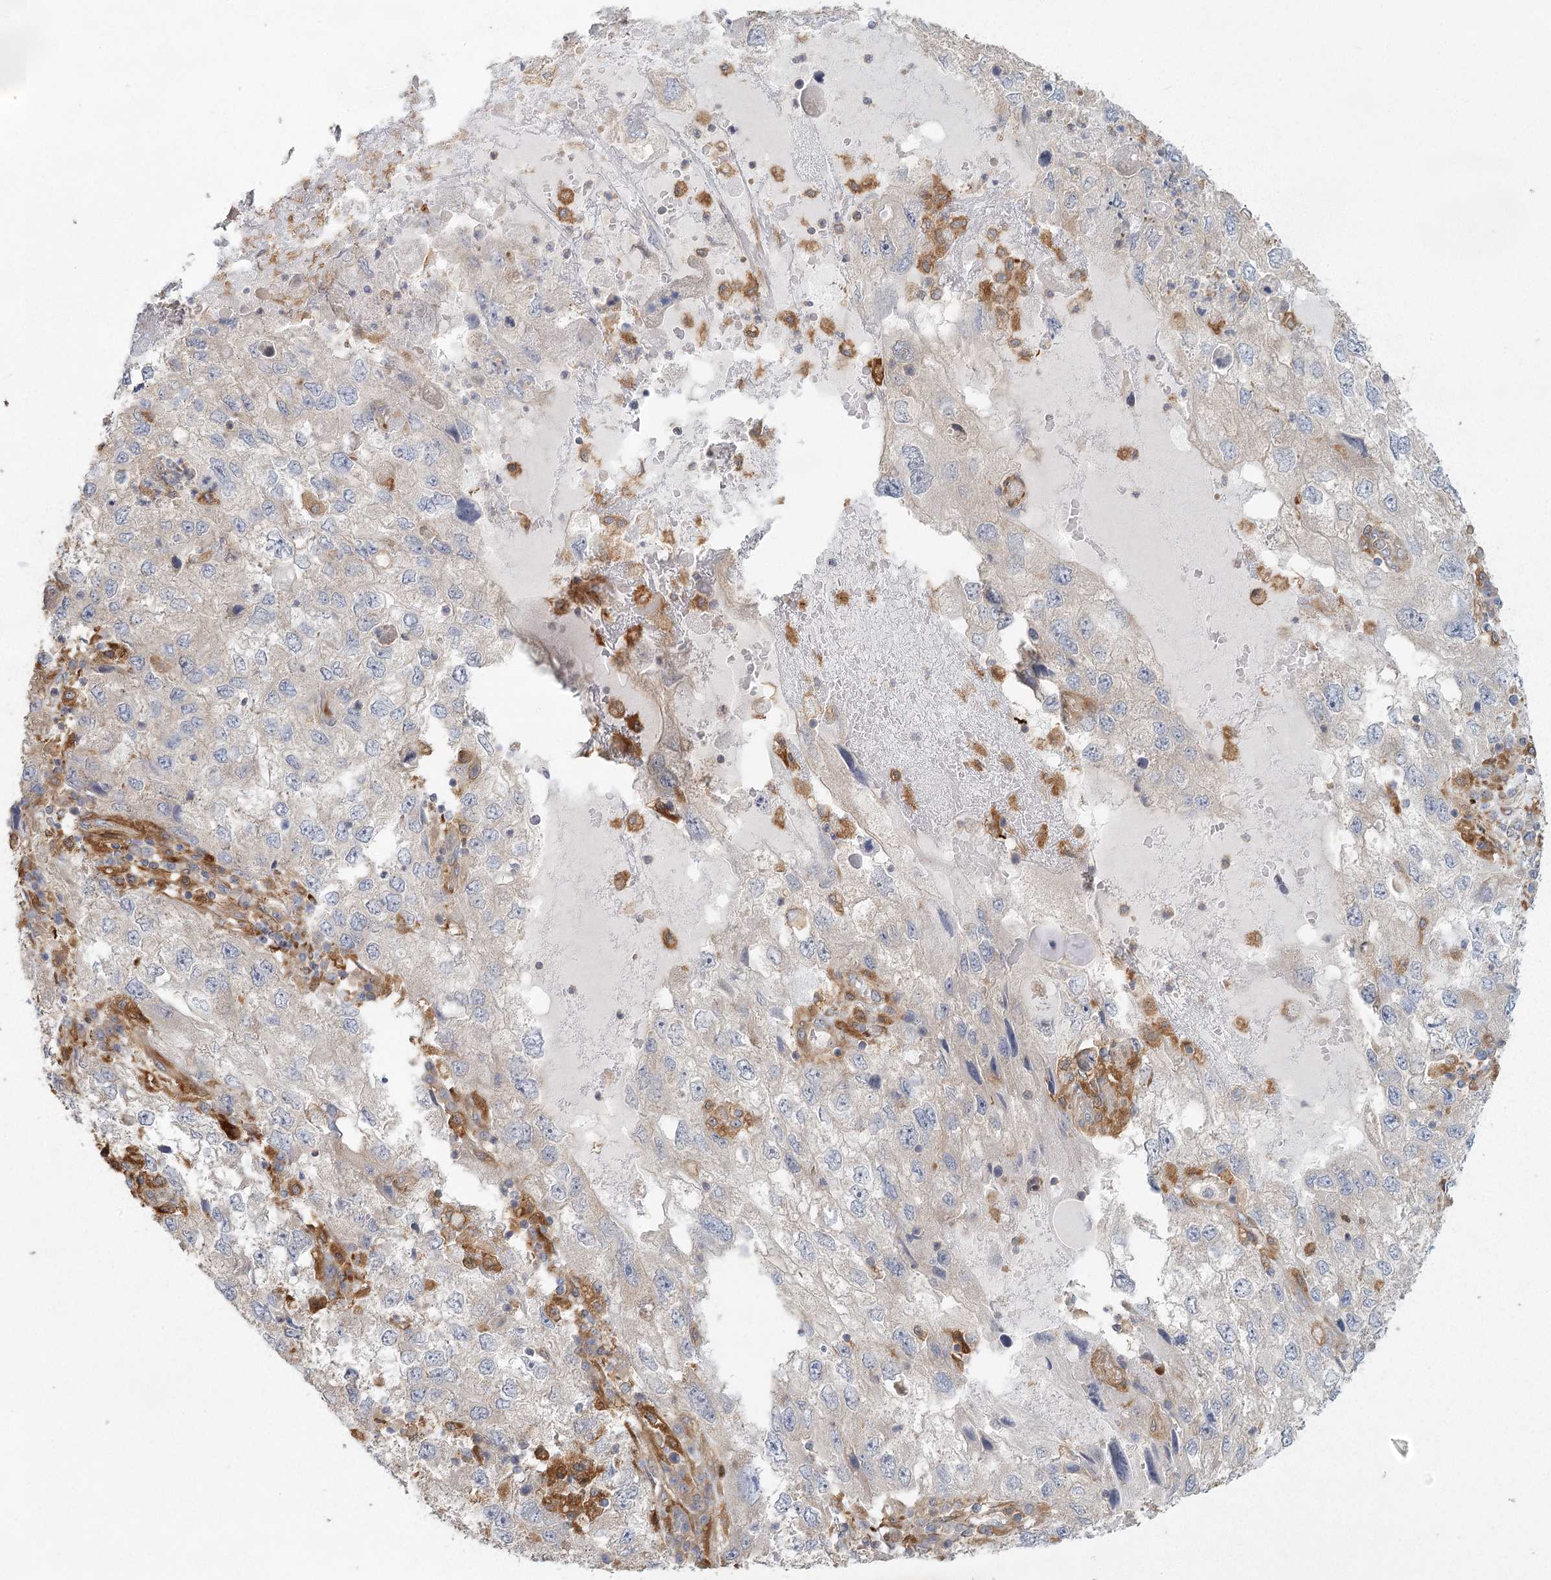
{"staining": {"intensity": "negative", "quantity": "none", "location": "none"}, "tissue": "endometrial cancer", "cell_type": "Tumor cells", "image_type": "cancer", "snomed": [{"axis": "morphology", "description": "Adenocarcinoma, NOS"}, {"axis": "topography", "description": "Endometrium"}], "caption": "IHC of human endometrial cancer (adenocarcinoma) reveals no positivity in tumor cells. (DAB IHC, high magnification).", "gene": "FAM110C", "patient": {"sex": "female", "age": 49}}